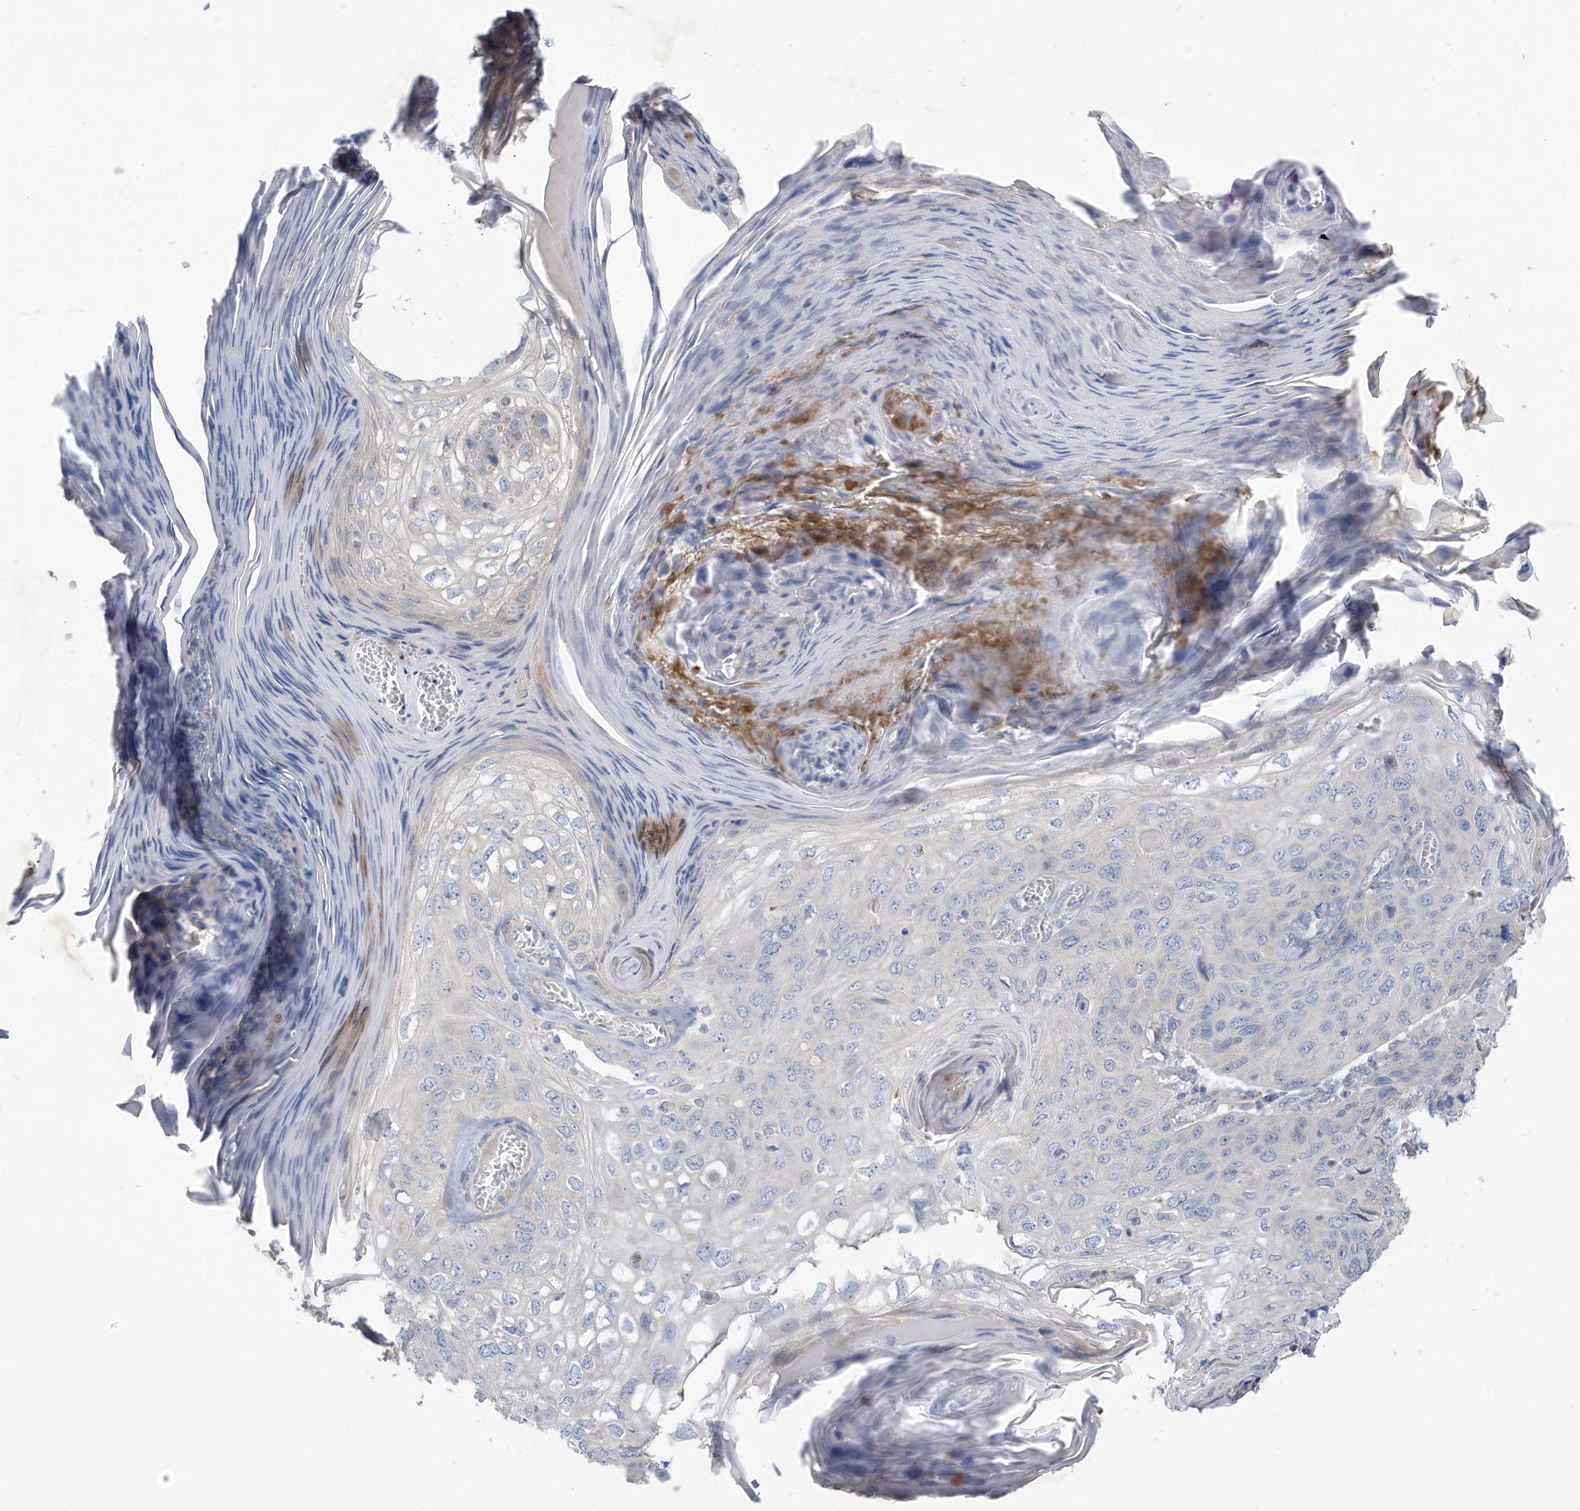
{"staining": {"intensity": "negative", "quantity": "none", "location": "none"}, "tissue": "skin cancer", "cell_type": "Tumor cells", "image_type": "cancer", "snomed": [{"axis": "morphology", "description": "Squamous cell carcinoma, NOS"}, {"axis": "topography", "description": "Skin"}], "caption": "Histopathology image shows no protein positivity in tumor cells of skin squamous cell carcinoma tissue.", "gene": "ATP13A5", "patient": {"sex": "female", "age": 90}}